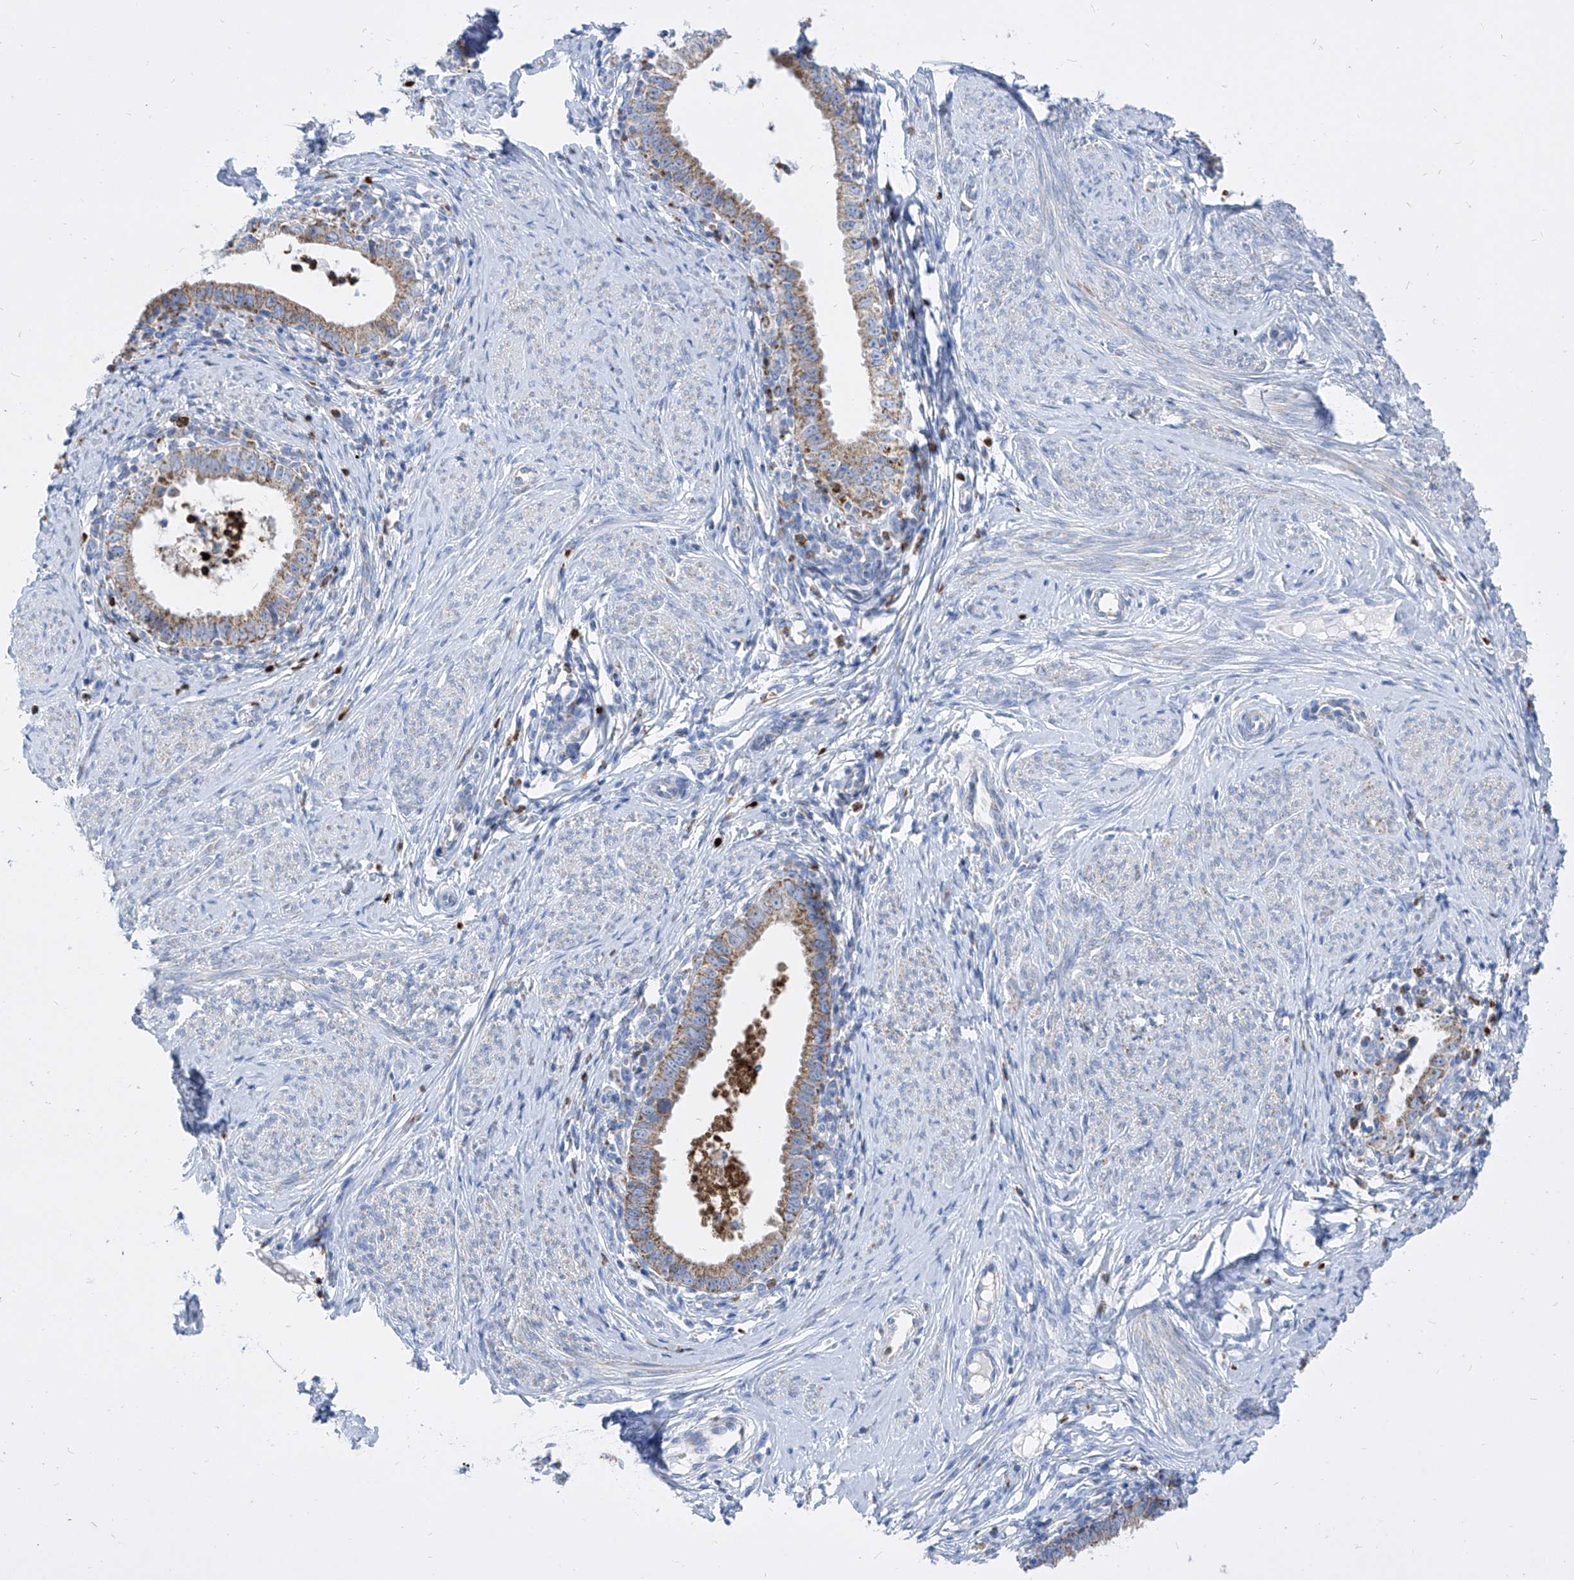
{"staining": {"intensity": "moderate", "quantity": ">75%", "location": "cytoplasmic/membranous"}, "tissue": "cervical cancer", "cell_type": "Tumor cells", "image_type": "cancer", "snomed": [{"axis": "morphology", "description": "Adenocarcinoma, NOS"}, {"axis": "topography", "description": "Cervix"}], "caption": "Cervical adenocarcinoma stained with a brown dye shows moderate cytoplasmic/membranous positive staining in approximately >75% of tumor cells.", "gene": "COQ3", "patient": {"sex": "female", "age": 36}}